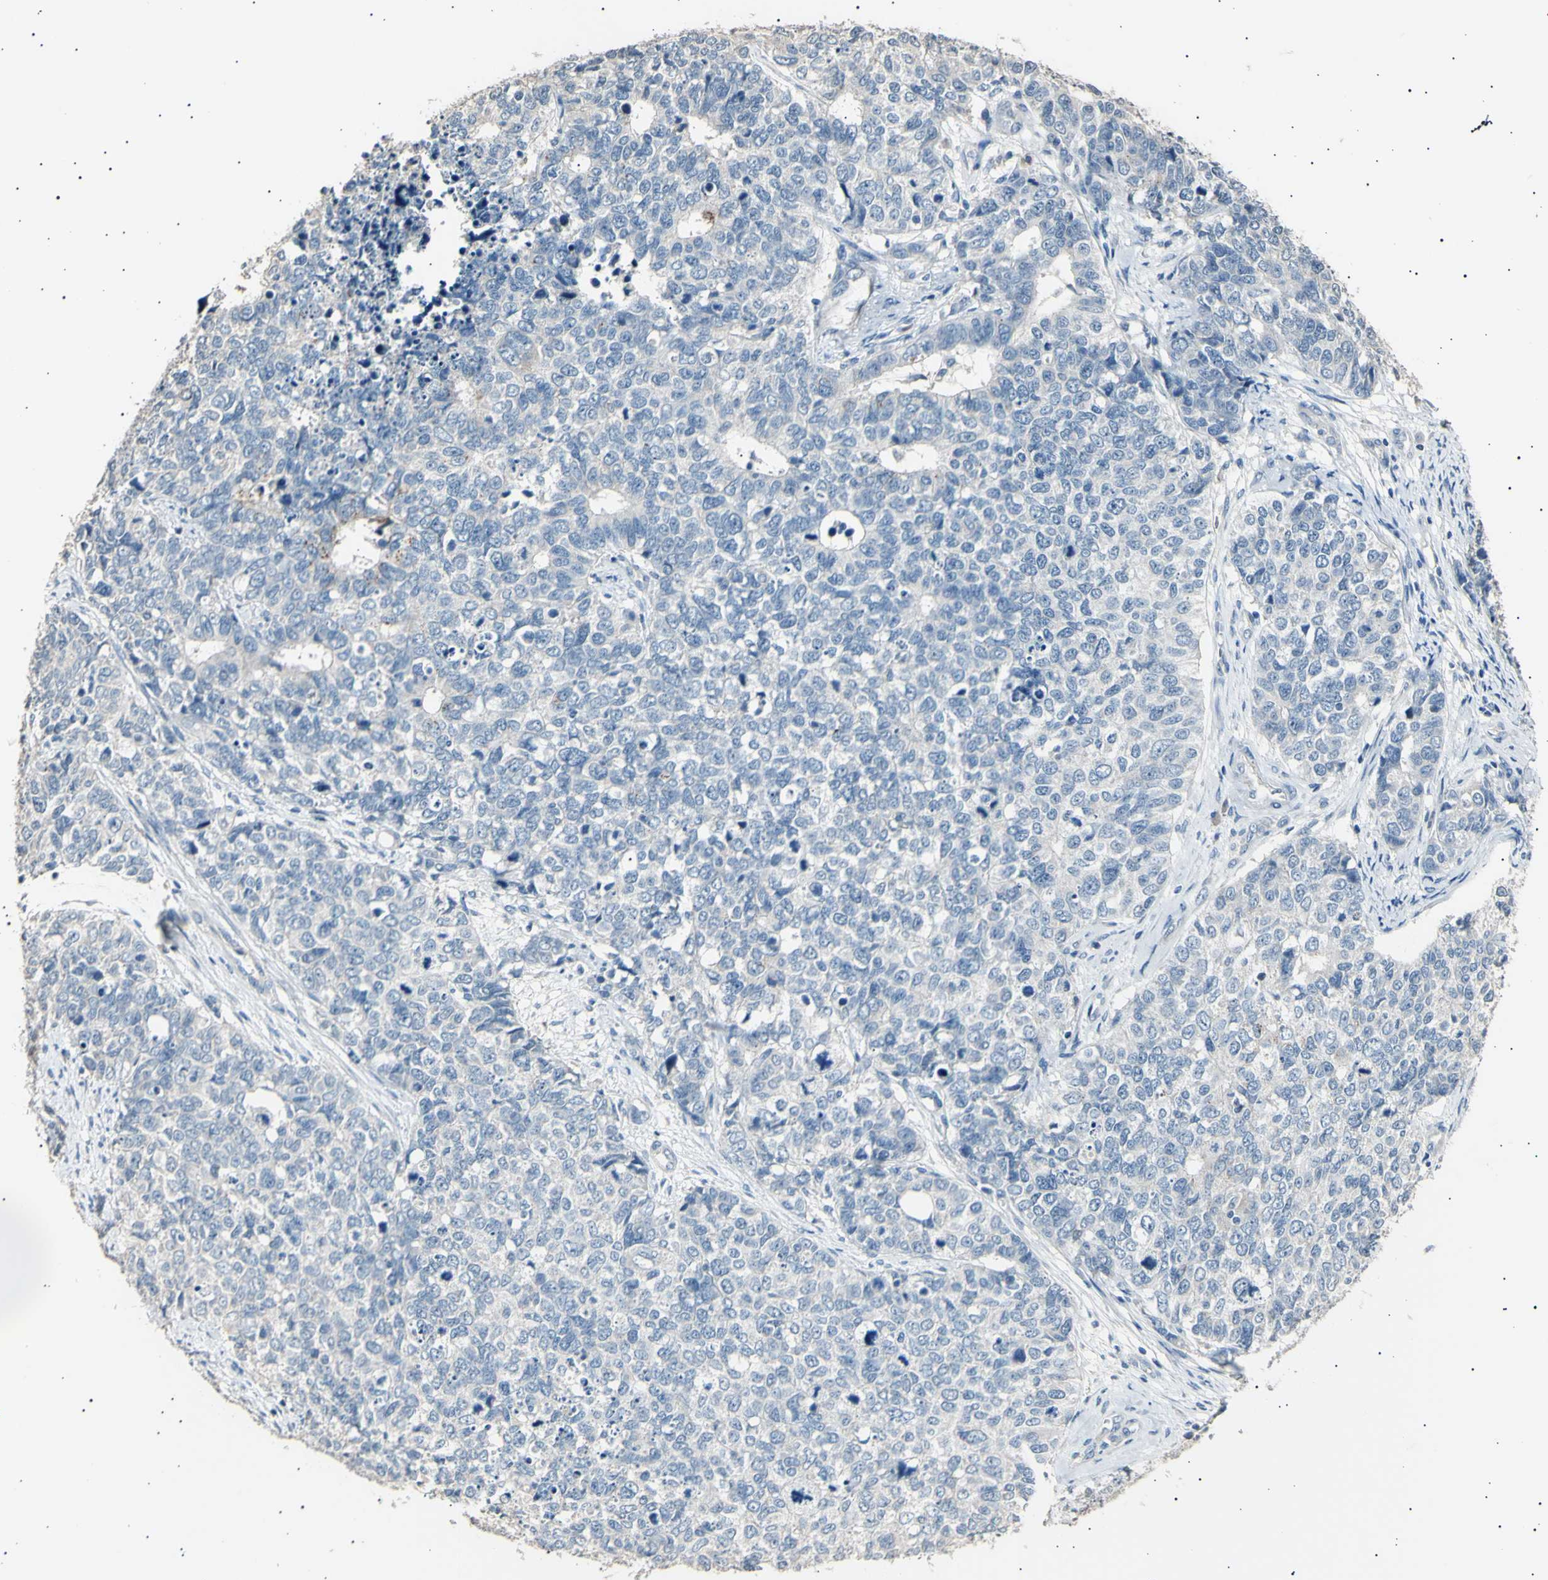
{"staining": {"intensity": "negative", "quantity": "none", "location": "none"}, "tissue": "cervical cancer", "cell_type": "Tumor cells", "image_type": "cancer", "snomed": [{"axis": "morphology", "description": "Squamous cell carcinoma, NOS"}, {"axis": "topography", "description": "Cervix"}], "caption": "Tumor cells show no significant positivity in cervical squamous cell carcinoma. (Brightfield microscopy of DAB (3,3'-diaminobenzidine) immunohistochemistry at high magnification).", "gene": "LDLR", "patient": {"sex": "female", "age": 63}}